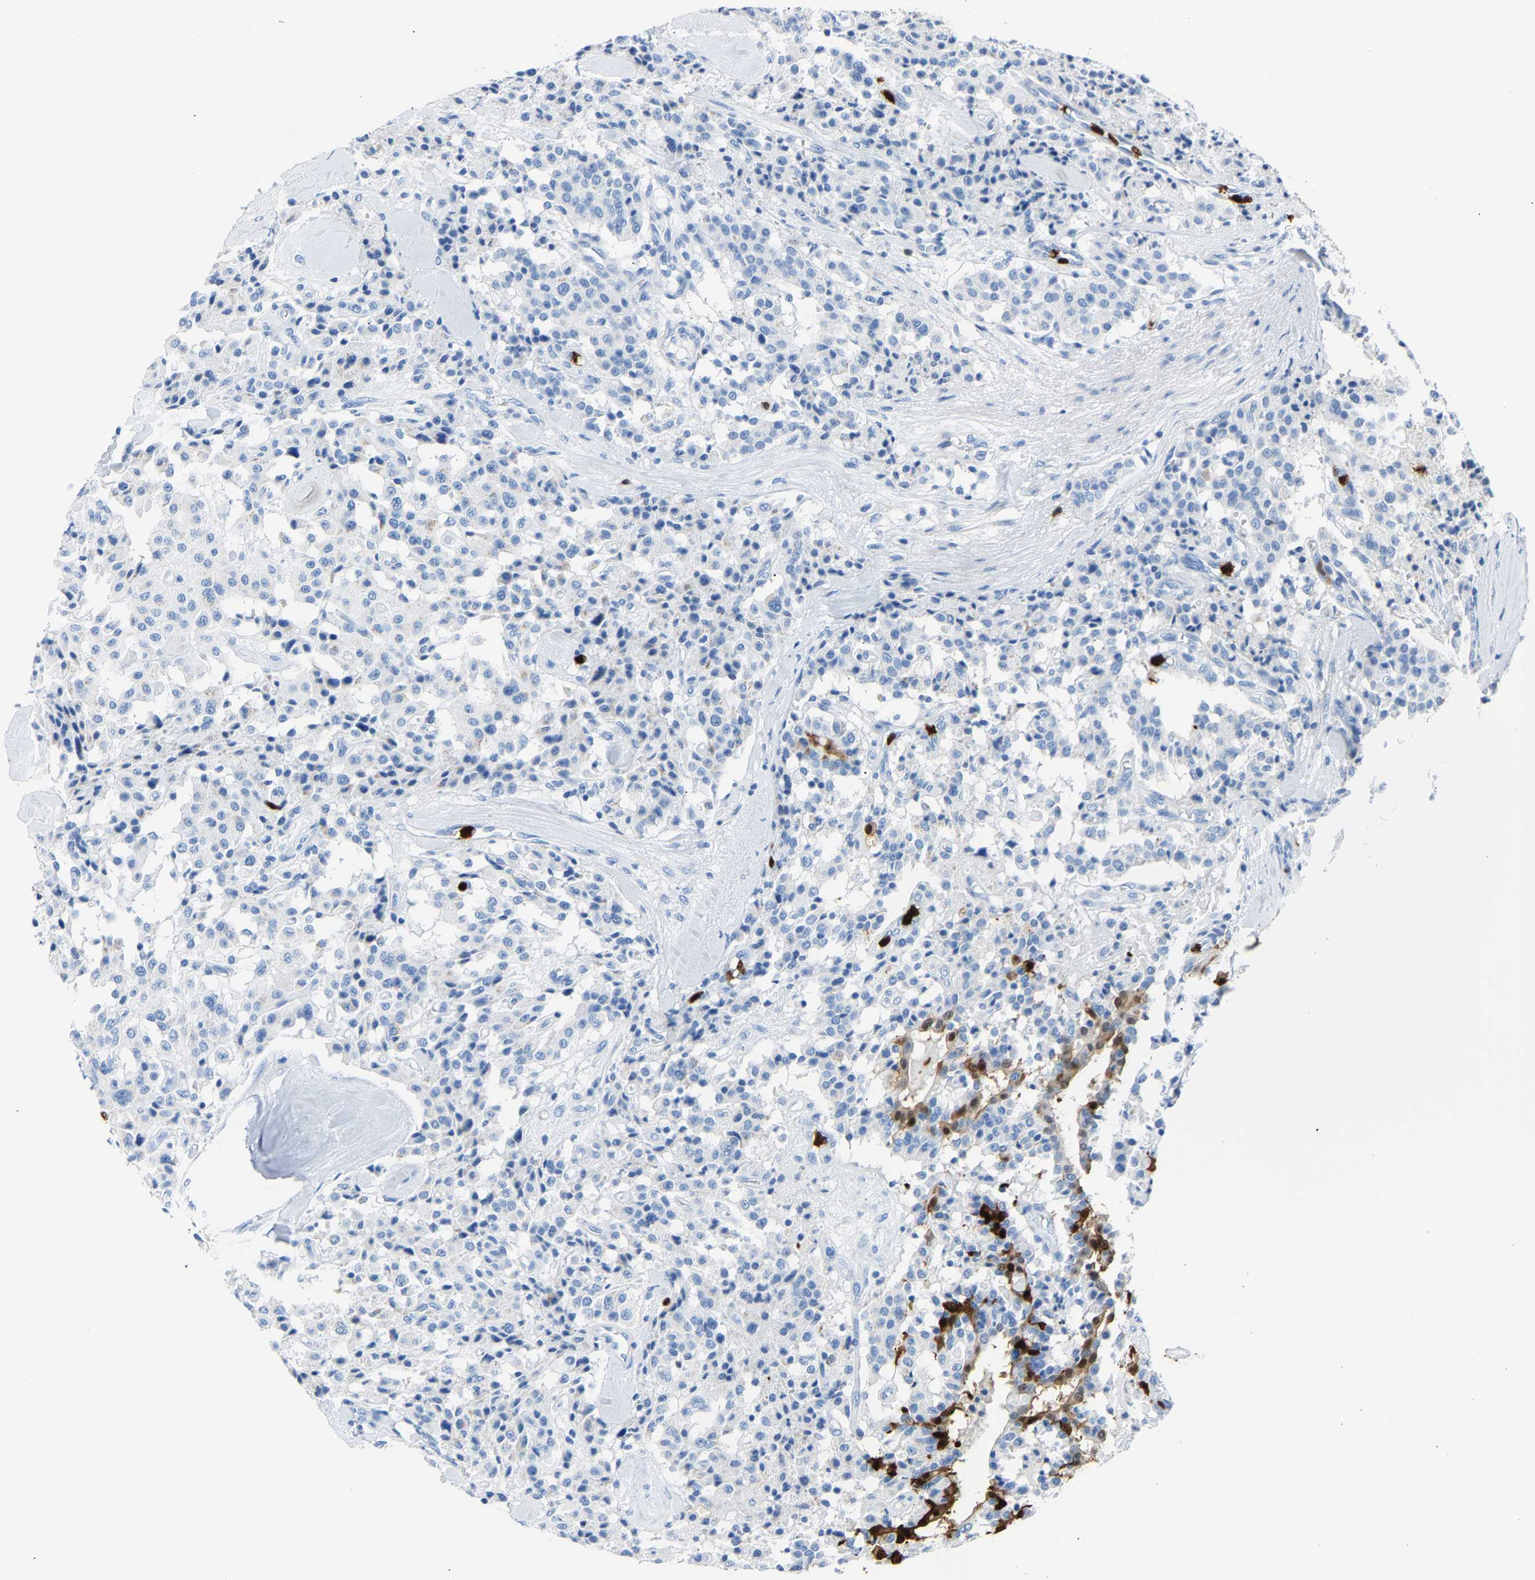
{"staining": {"intensity": "moderate", "quantity": "<25%", "location": "cytoplasmic/membranous"}, "tissue": "carcinoid", "cell_type": "Tumor cells", "image_type": "cancer", "snomed": [{"axis": "morphology", "description": "Carcinoid, malignant, NOS"}, {"axis": "topography", "description": "Lung"}], "caption": "DAB (3,3'-diaminobenzidine) immunohistochemical staining of carcinoid (malignant) shows moderate cytoplasmic/membranous protein expression in approximately <25% of tumor cells.", "gene": "S100P", "patient": {"sex": "male", "age": 30}}